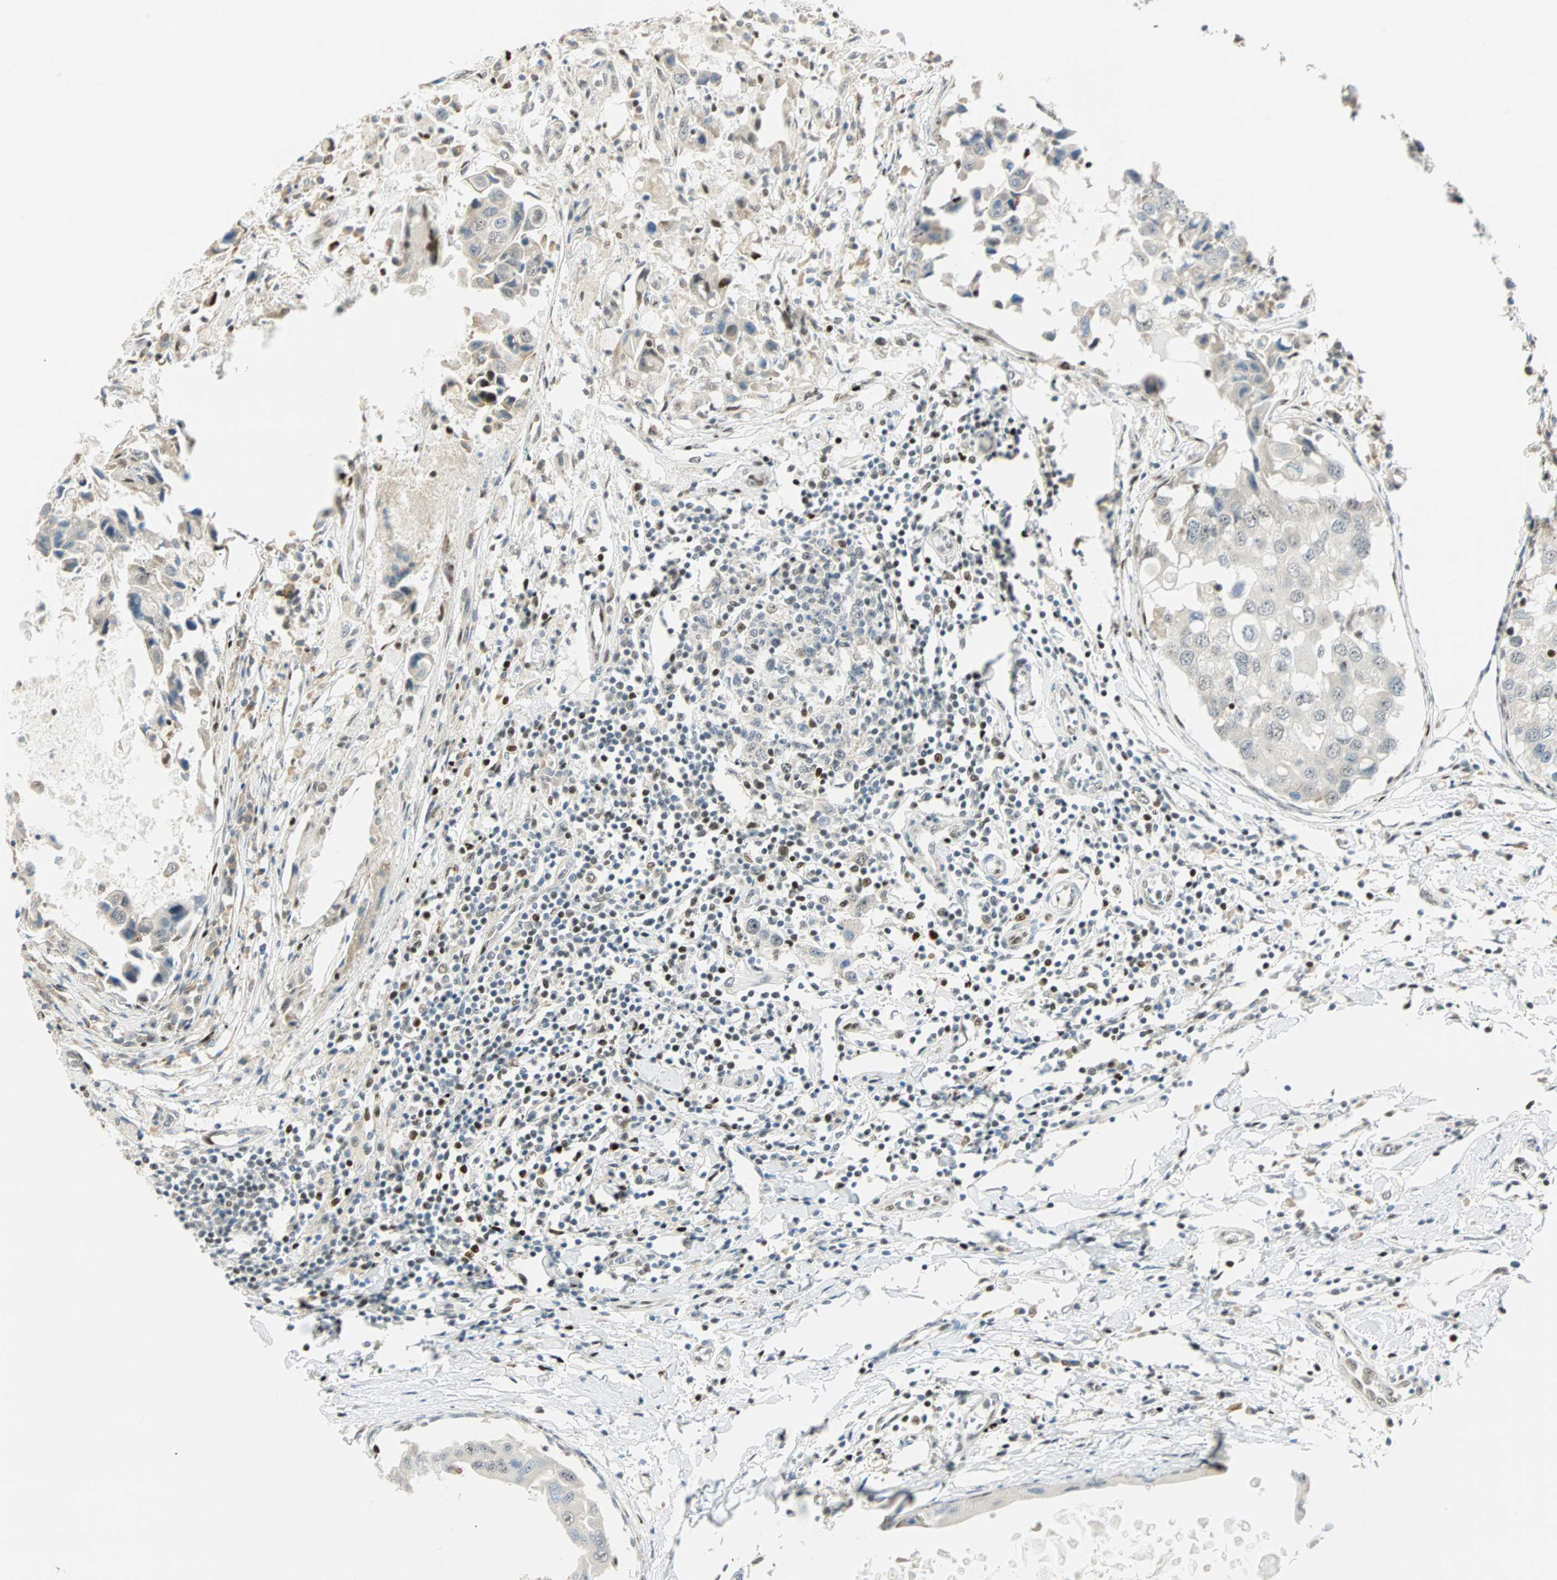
{"staining": {"intensity": "negative", "quantity": "none", "location": "none"}, "tissue": "breast cancer", "cell_type": "Tumor cells", "image_type": "cancer", "snomed": [{"axis": "morphology", "description": "Duct carcinoma"}, {"axis": "topography", "description": "Breast"}], "caption": "DAB immunohistochemical staining of breast infiltrating ductal carcinoma demonstrates no significant positivity in tumor cells. The staining was performed using DAB (3,3'-diaminobenzidine) to visualize the protein expression in brown, while the nuclei were stained in blue with hematoxylin (Magnification: 20x).", "gene": "MSX2", "patient": {"sex": "female", "age": 27}}